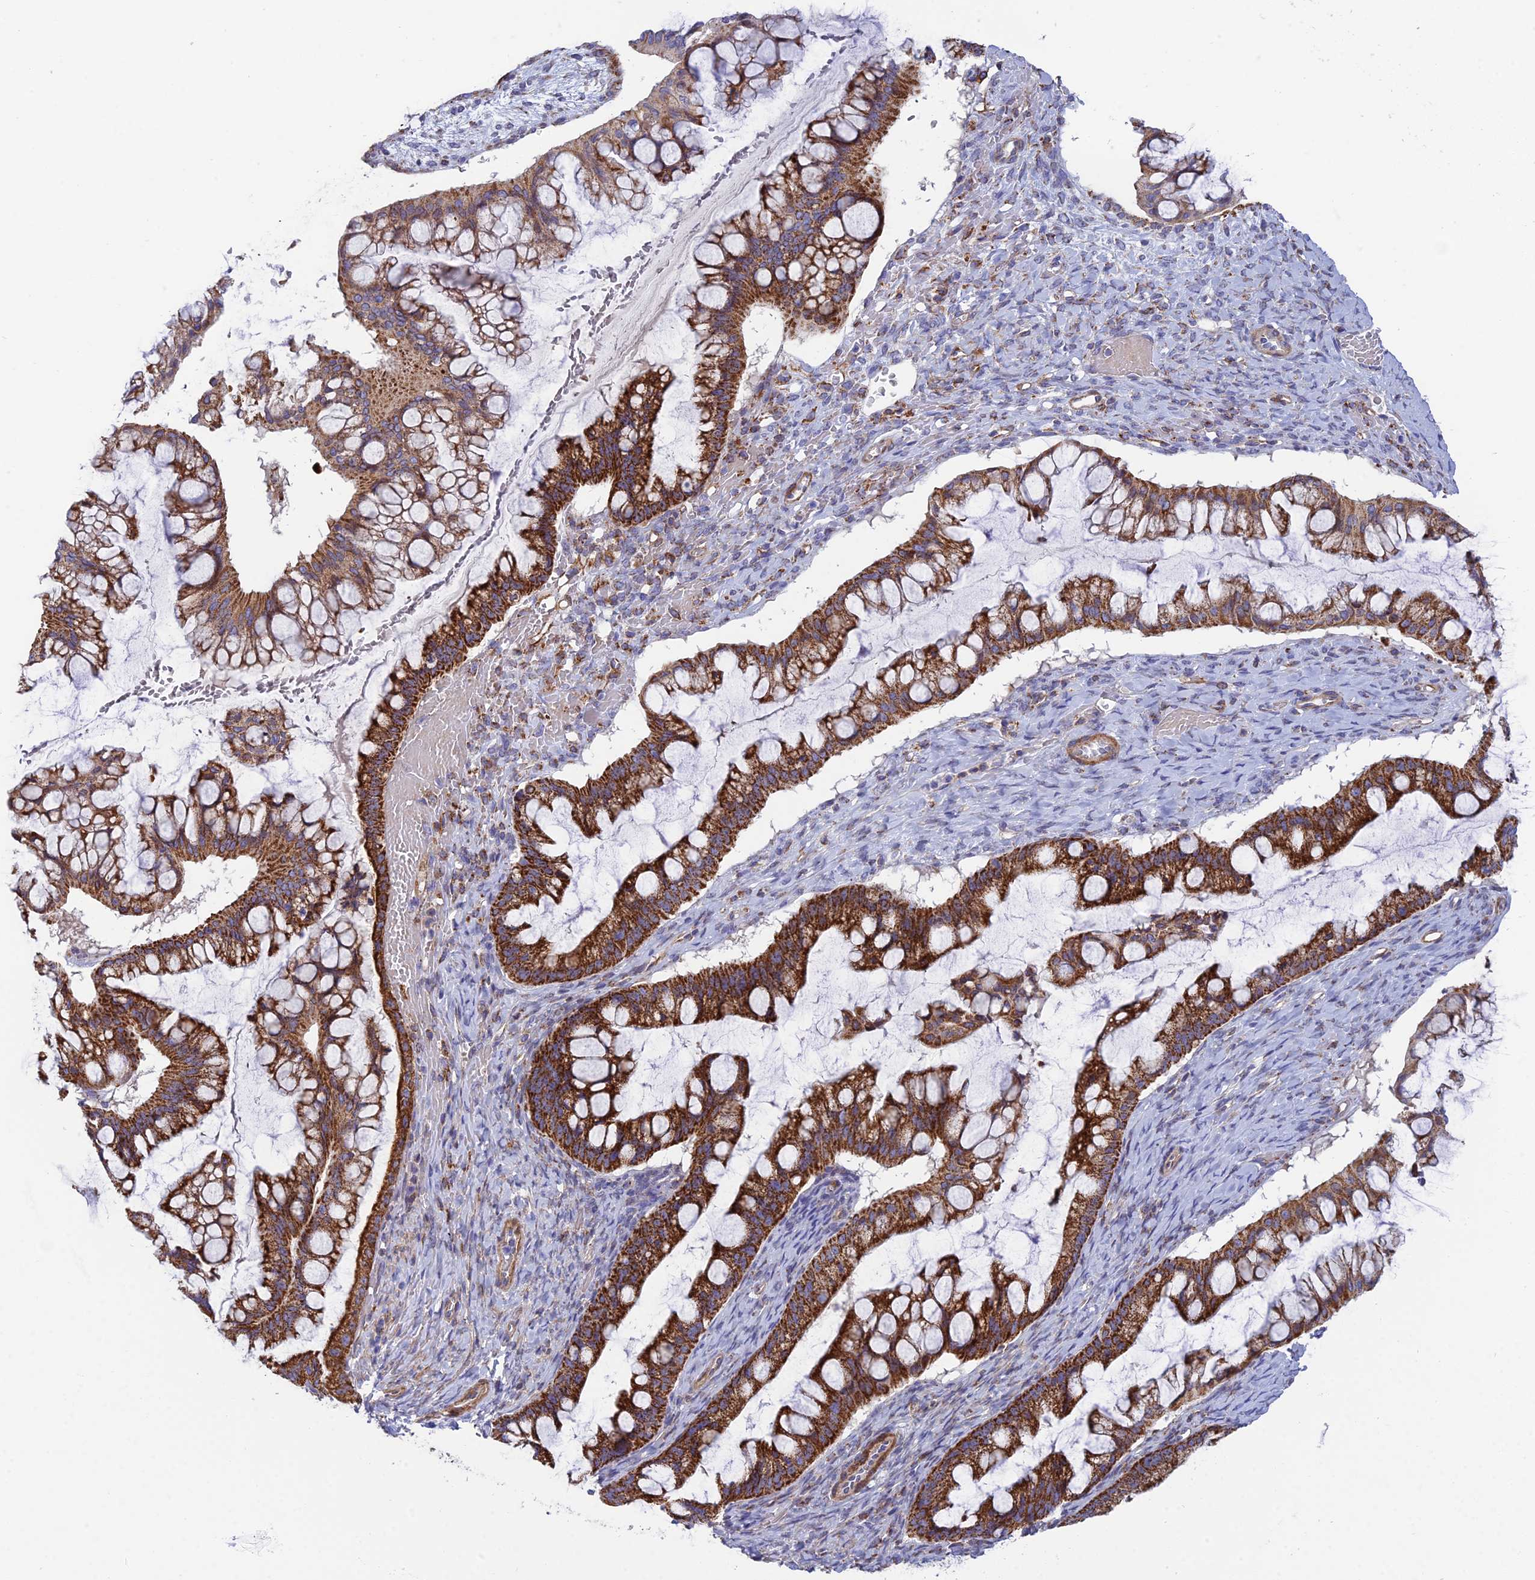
{"staining": {"intensity": "strong", "quantity": ">75%", "location": "cytoplasmic/membranous"}, "tissue": "ovarian cancer", "cell_type": "Tumor cells", "image_type": "cancer", "snomed": [{"axis": "morphology", "description": "Cystadenocarcinoma, mucinous, NOS"}, {"axis": "topography", "description": "Ovary"}], "caption": "Brown immunohistochemical staining in ovarian cancer (mucinous cystadenocarcinoma) displays strong cytoplasmic/membranous expression in about >75% of tumor cells.", "gene": "CSPG4", "patient": {"sex": "female", "age": 73}}